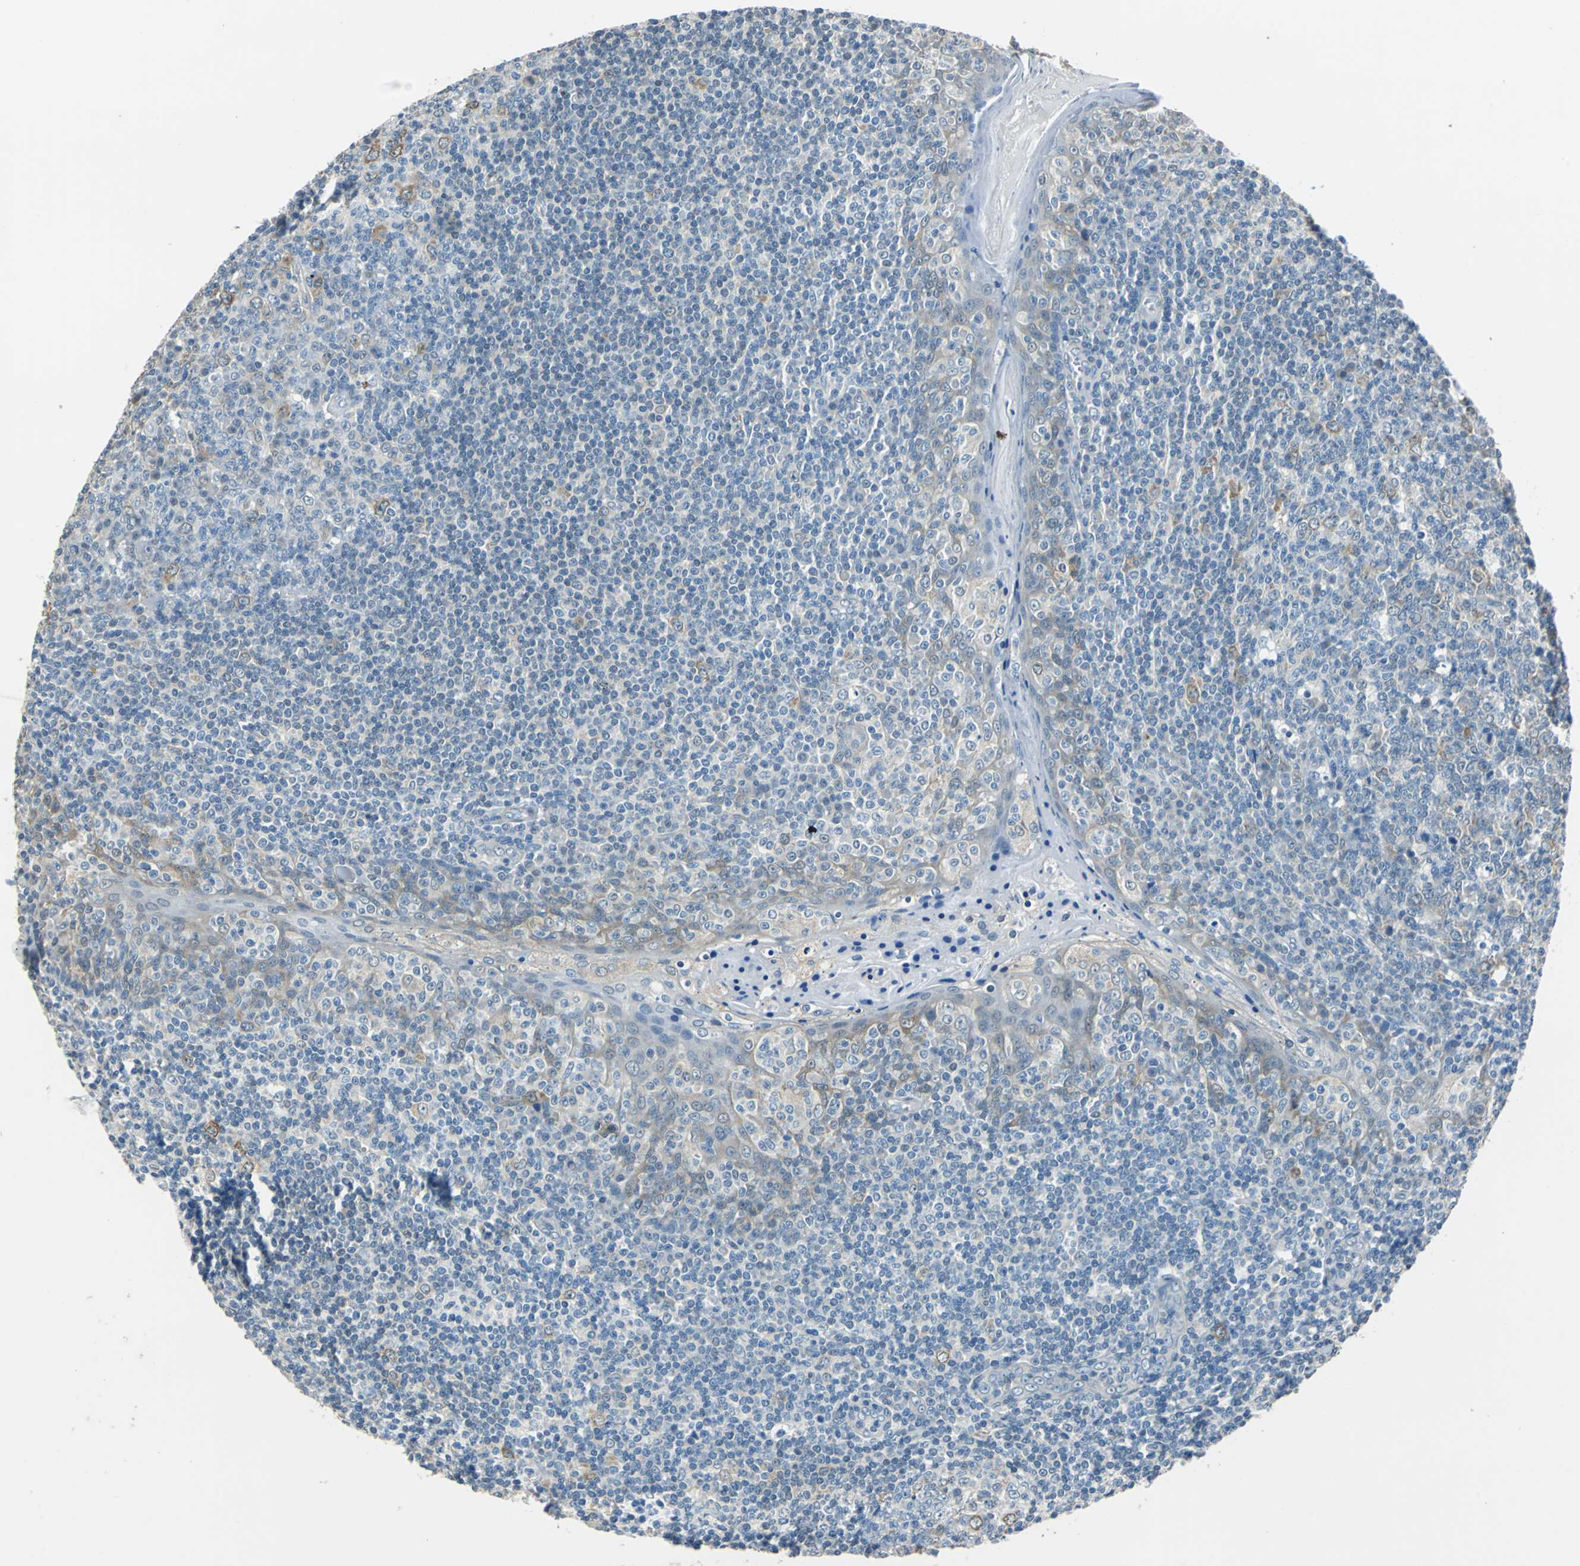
{"staining": {"intensity": "moderate", "quantity": "<25%", "location": "cytoplasmic/membranous"}, "tissue": "tonsil", "cell_type": "Germinal center cells", "image_type": "normal", "snomed": [{"axis": "morphology", "description": "Normal tissue, NOS"}, {"axis": "topography", "description": "Tonsil"}], "caption": "This image shows IHC staining of normal human tonsil, with low moderate cytoplasmic/membranous staining in approximately <25% of germinal center cells.", "gene": "FKBP4", "patient": {"sex": "male", "age": 31}}